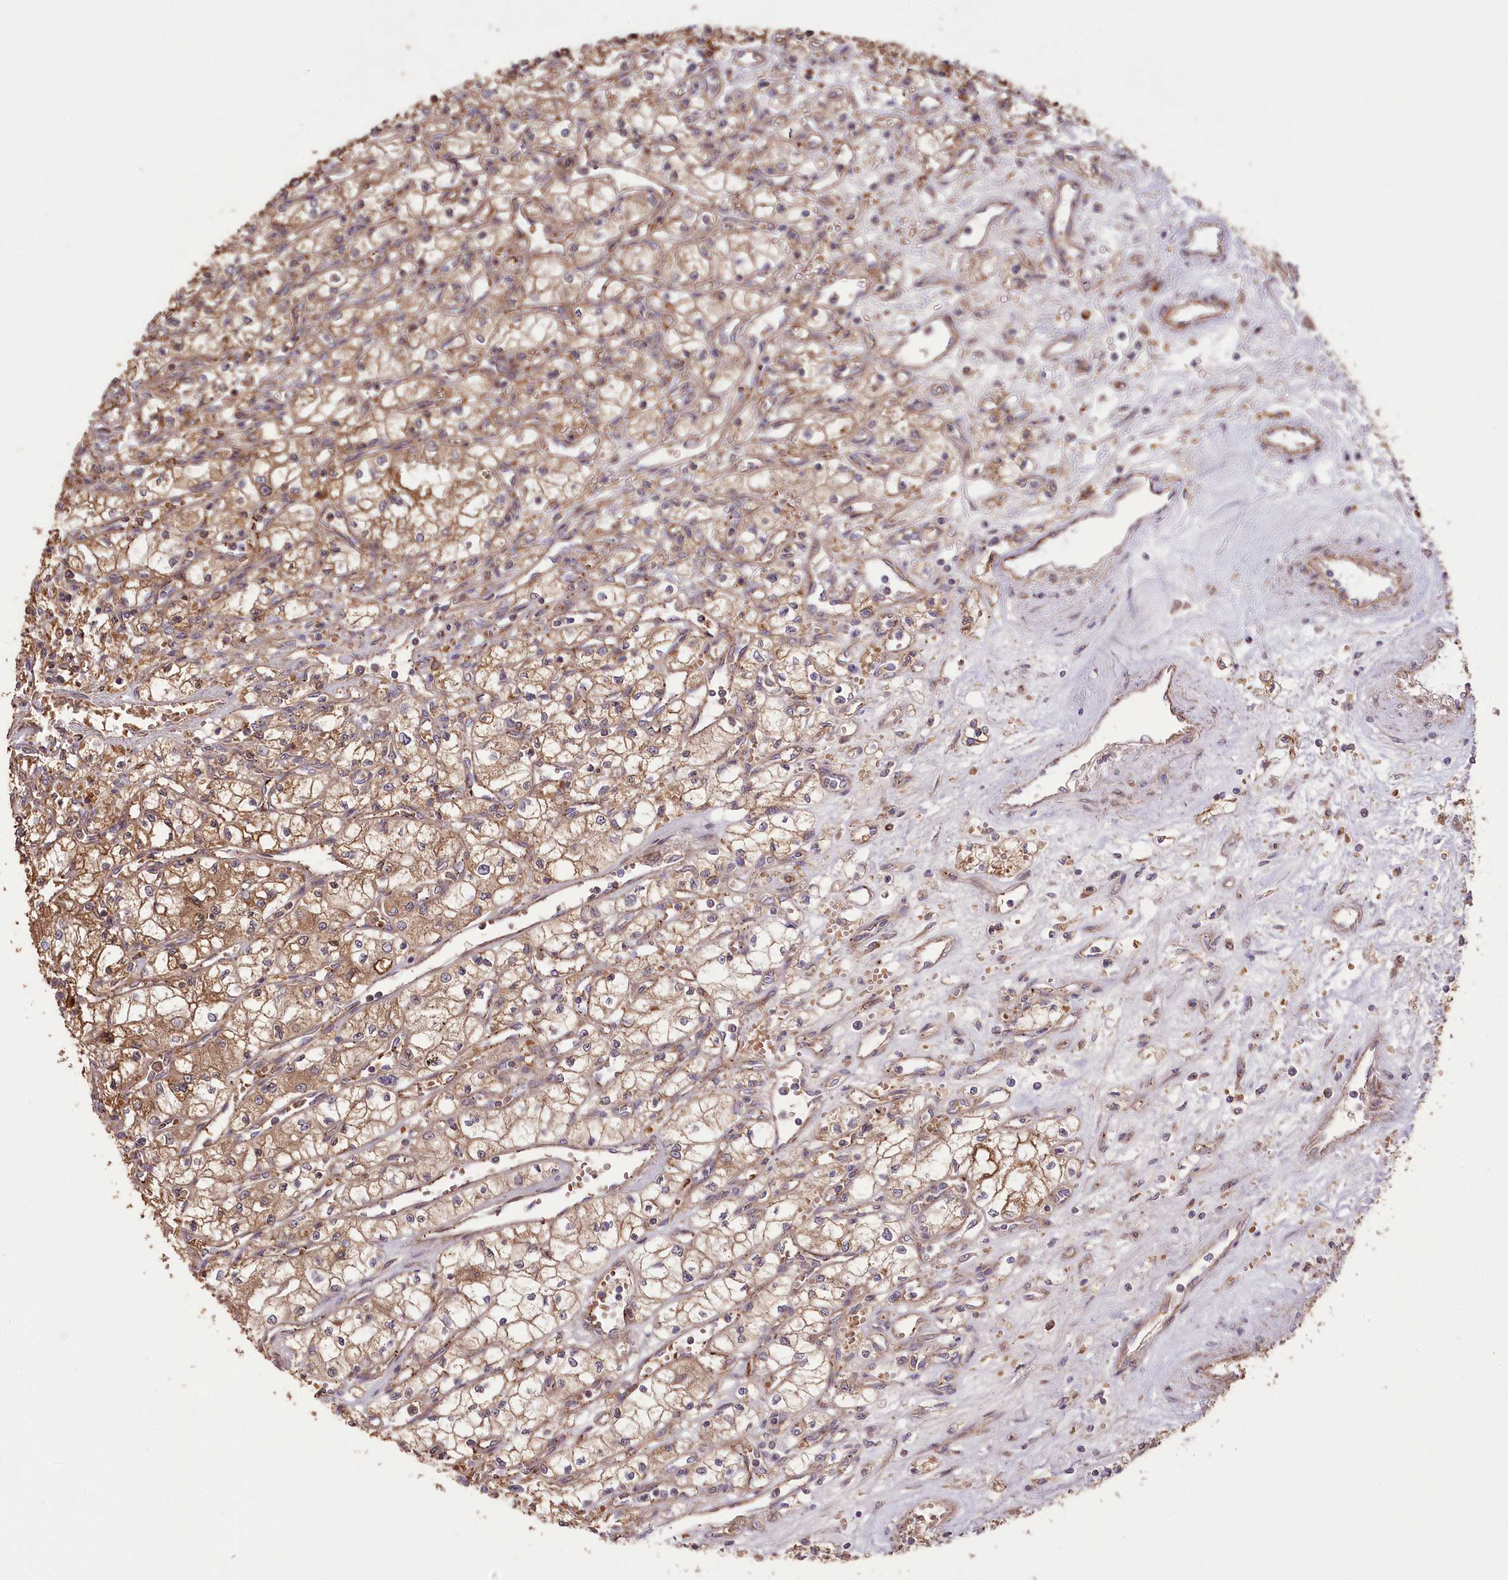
{"staining": {"intensity": "moderate", "quantity": ">75%", "location": "cytoplasmic/membranous"}, "tissue": "renal cancer", "cell_type": "Tumor cells", "image_type": "cancer", "snomed": [{"axis": "morphology", "description": "Adenocarcinoma, NOS"}, {"axis": "topography", "description": "Kidney"}], "caption": "Immunohistochemical staining of human renal adenocarcinoma demonstrates medium levels of moderate cytoplasmic/membranous protein expression in about >75% of tumor cells.", "gene": "TRUB1", "patient": {"sex": "male", "age": 59}}